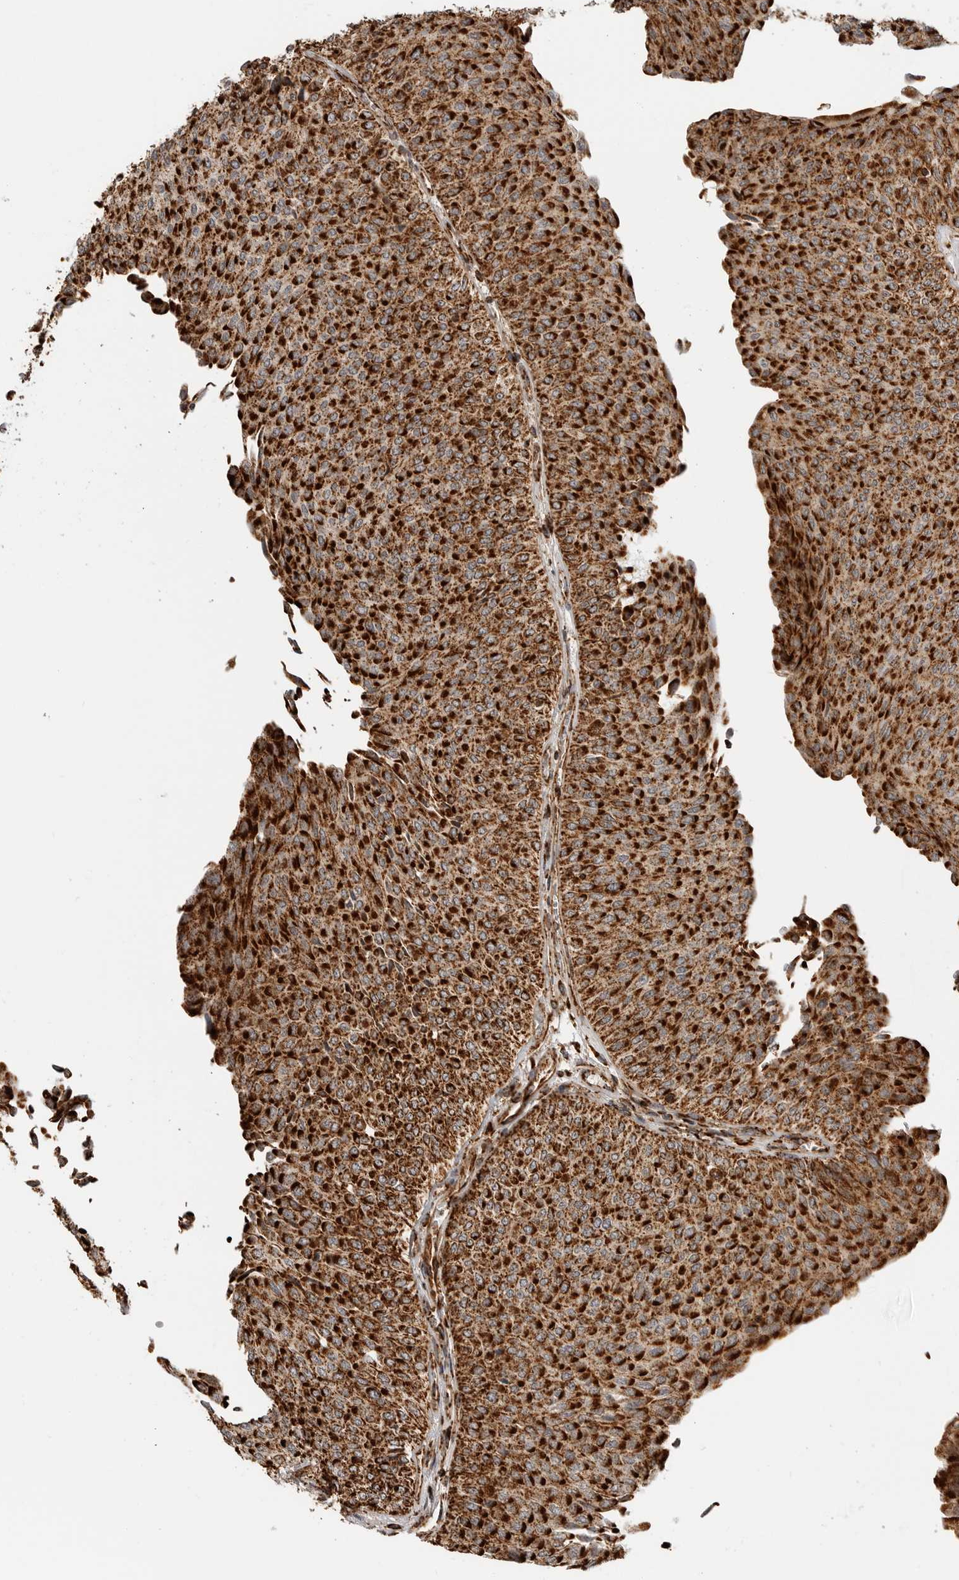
{"staining": {"intensity": "strong", "quantity": ">75%", "location": "cytoplasmic/membranous"}, "tissue": "urothelial cancer", "cell_type": "Tumor cells", "image_type": "cancer", "snomed": [{"axis": "morphology", "description": "Urothelial carcinoma, Low grade"}, {"axis": "topography", "description": "Urinary bladder"}], "caption": "Immunohistochemical staining of human low-grade urothelial carcinoma displays high levels of strong cytoplasmic/membranous protein expression in approximately >75% of tumor cells. The protein is shown in brown color, while the nuclei are stained blue.", "gene": "BMP2K", "patient": {"sex": "male", "age": 78}}